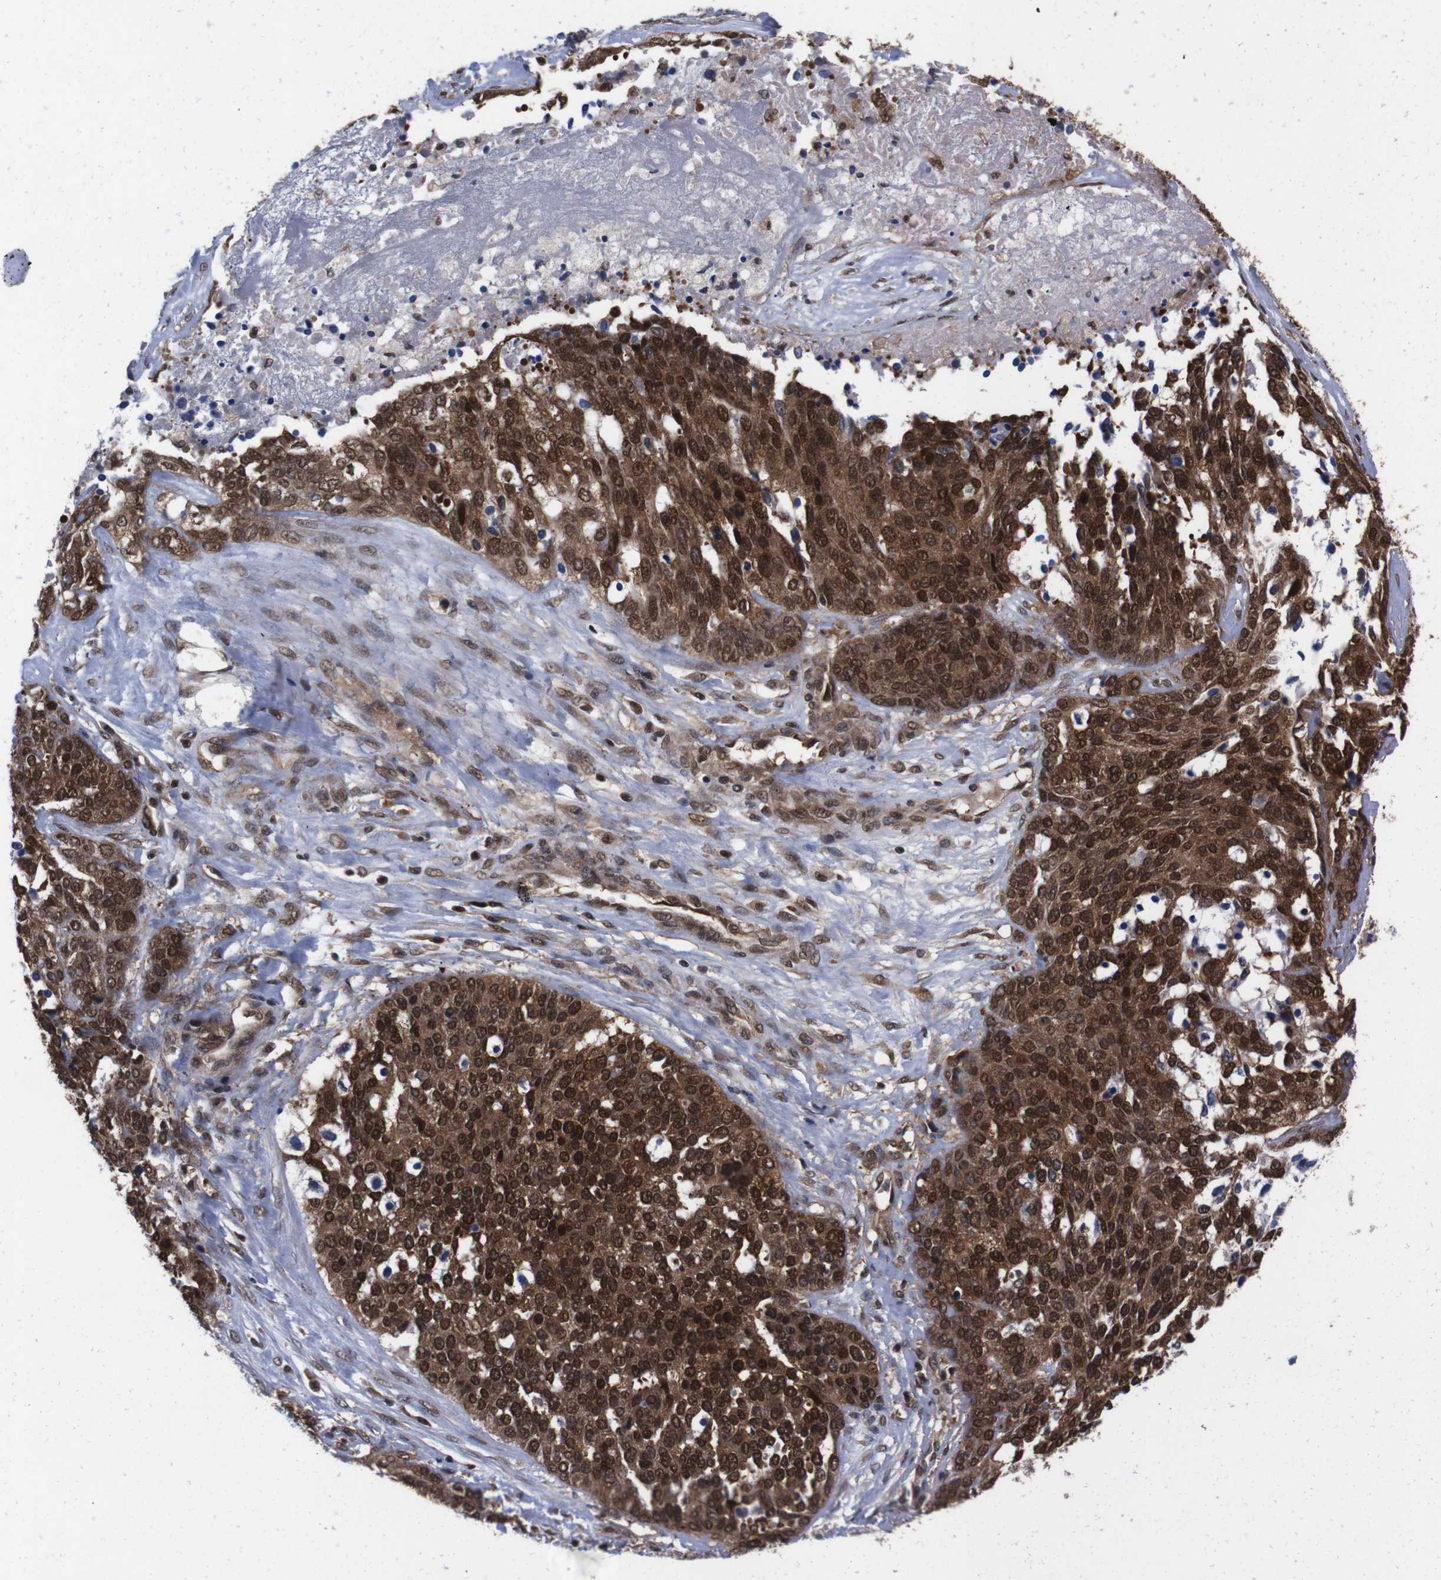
{"staining": {"intensity": "strong", "quantity": ">75%", "location": "cytoplasmic/membranous,nuclear"}, "tissue": "ovarian cancer", "cell_type": "Tumor cells", "image_type": "cancer", "snomed": [{"axis": "morphology", "description": "Cystadenocarcinoma, serous, NOS"}, {"axis": "topography", "description": "Ovary"}], "caption": "The immunohistochemical stain shows strong cytoplasmic/membranous and nuclear staining in tumor cells of serous cystadenocarcinoma (ovarian) tissue.", "gene": "UBQLN2", "patient": {"sex": "female", "age": 44}}